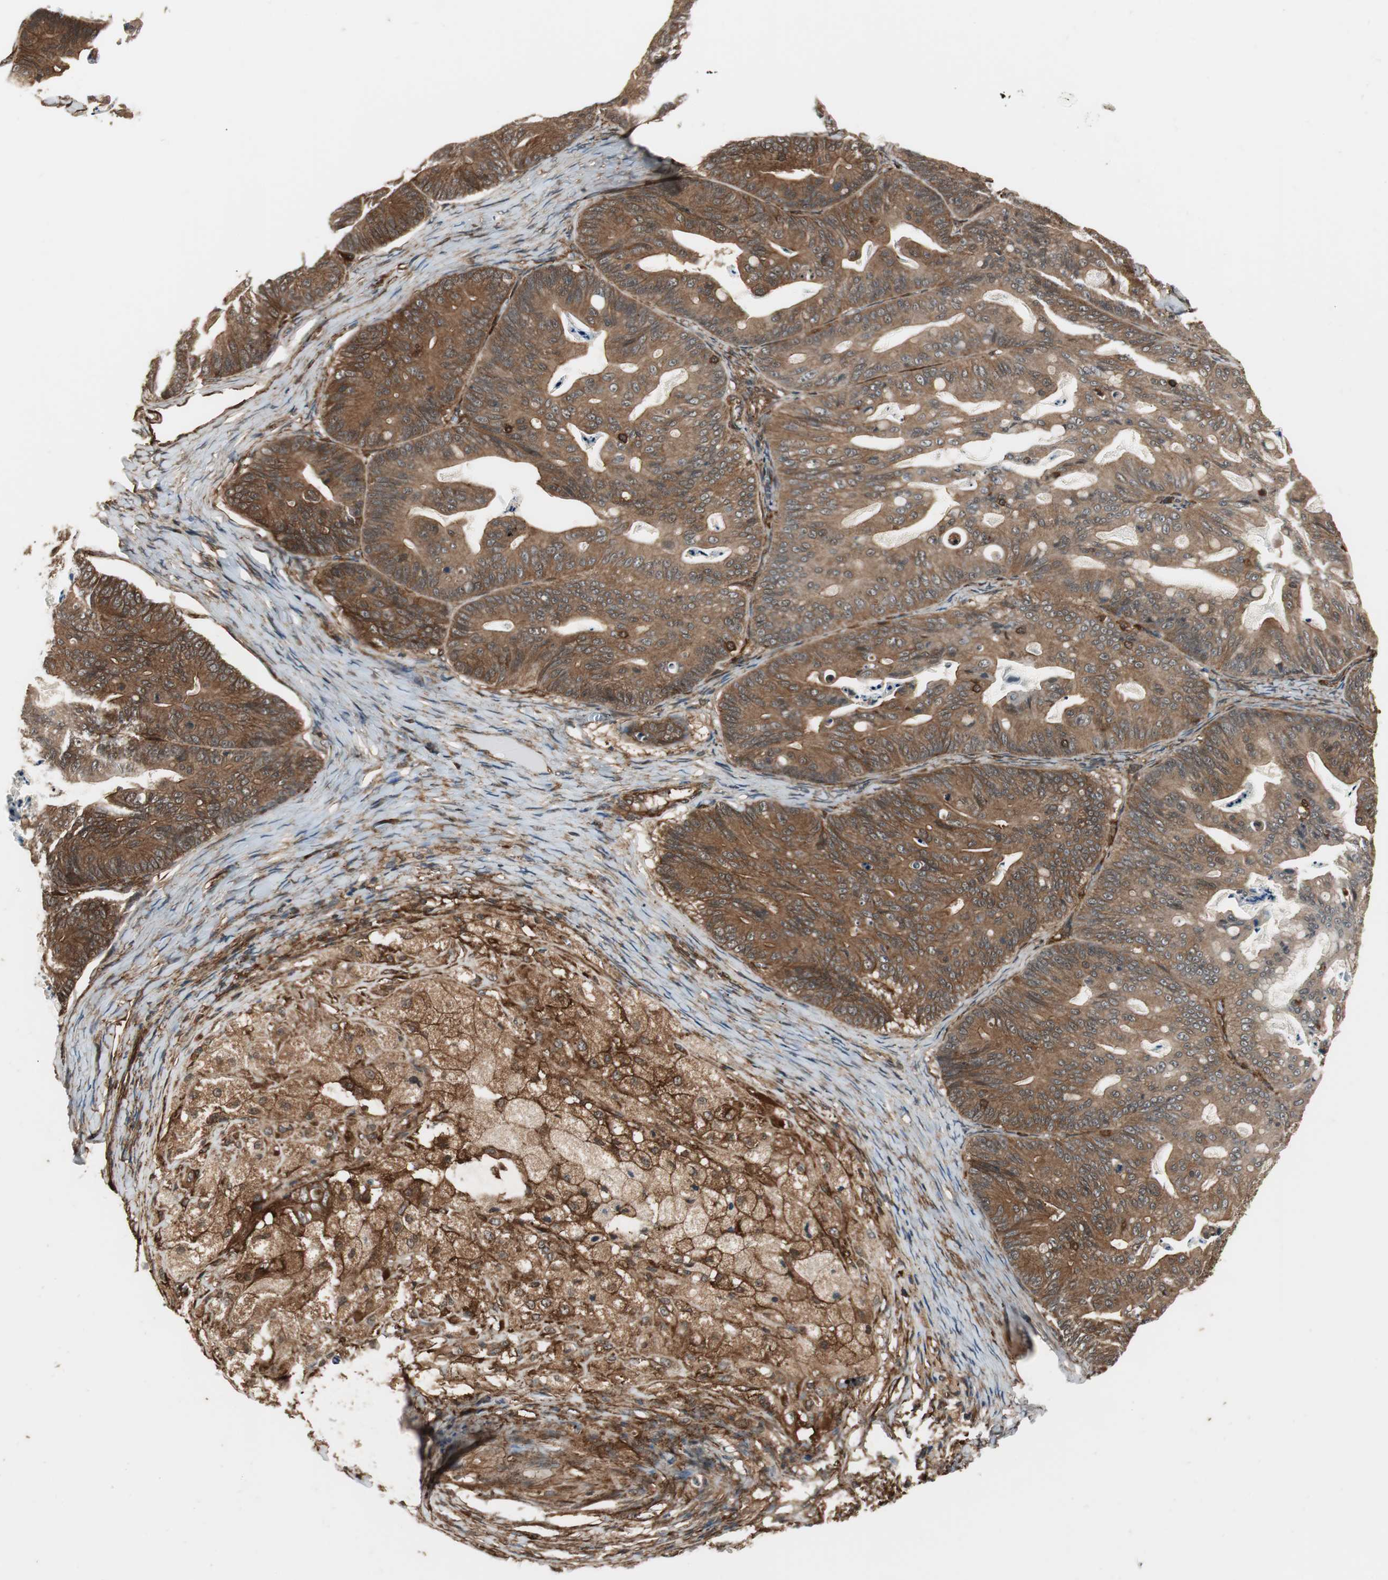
{"staining": {"intensity": "moderate", "quantity": ">75%", "location": "cytoplasmic/membranous"}, "tissue": "ovarian cancer", "cell_type": "Tumor cells", "image_type": "cancer", "snomed": [{"axis": "morphology", "description": "Cystadenocarcinoma, mucinous, NOS"}, {"axis": "topography", "description": "Ovary"}], "caption": "Mucinous cystadenocarcinoma (ovarian) stained with a brown dye exhibits moderate cytoplasmic/membranous positive staining in about >75% of tumor cells.", "gene": "PTPN11", "patient": {"sex": "female", "age": 36}}